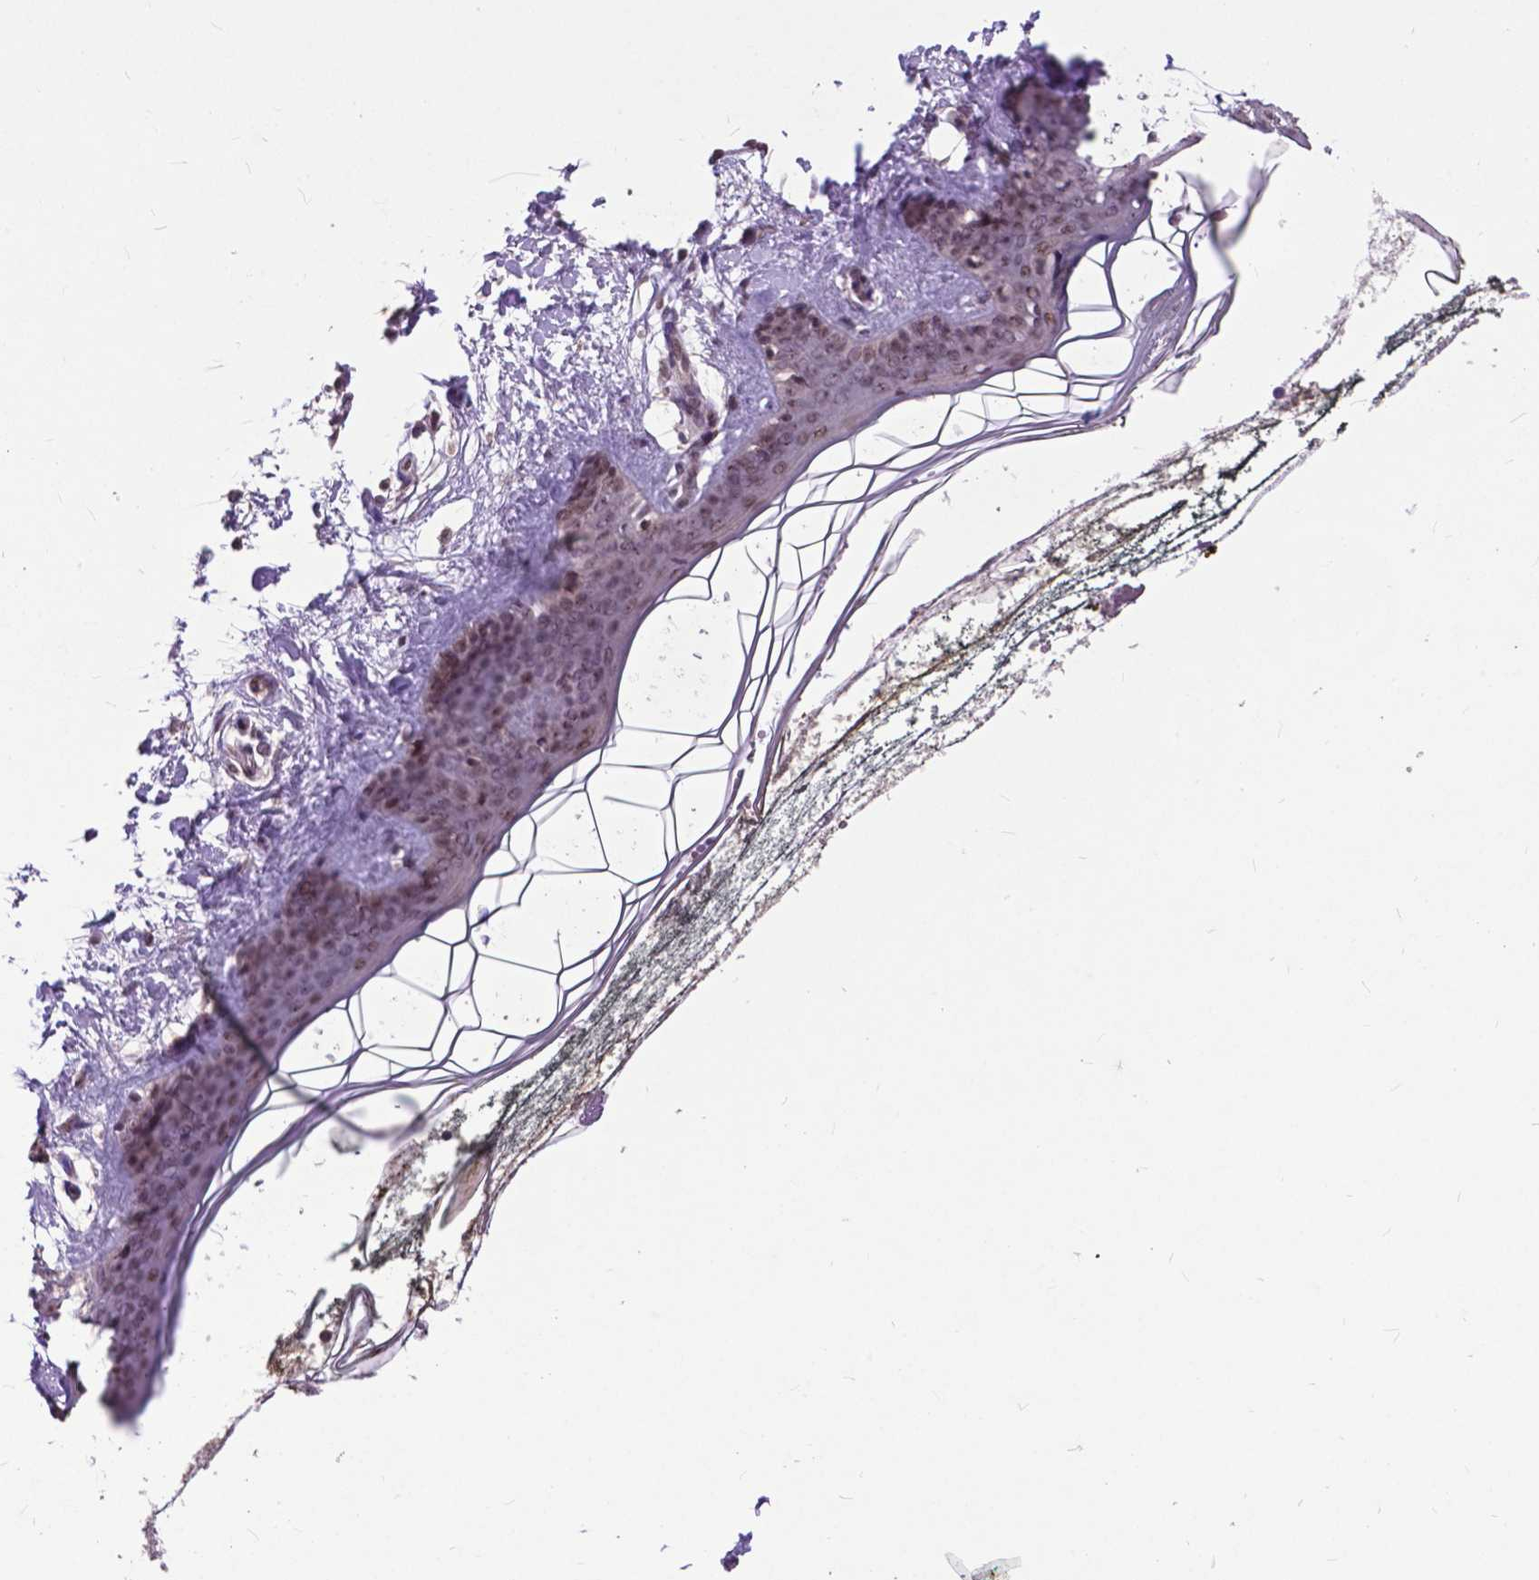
{"staining": {"intensity": "negative", "quantity": "none", "location": "none"}, "tissue": "skin", "cell_type": "Fibroblasts", "image_type": "normal", "snomed": [{"axis": "morphology", "description": "Normal tissue, NOS"}, {"axis": "topography", "description": "Skin"}], "caption": "IHC photomicrograph of normal human skin stained for a protein (brown), which displays no positivity in fibroblasts.", "gene": "FAF1", "patient": {"sex": "female", "age": 34}}